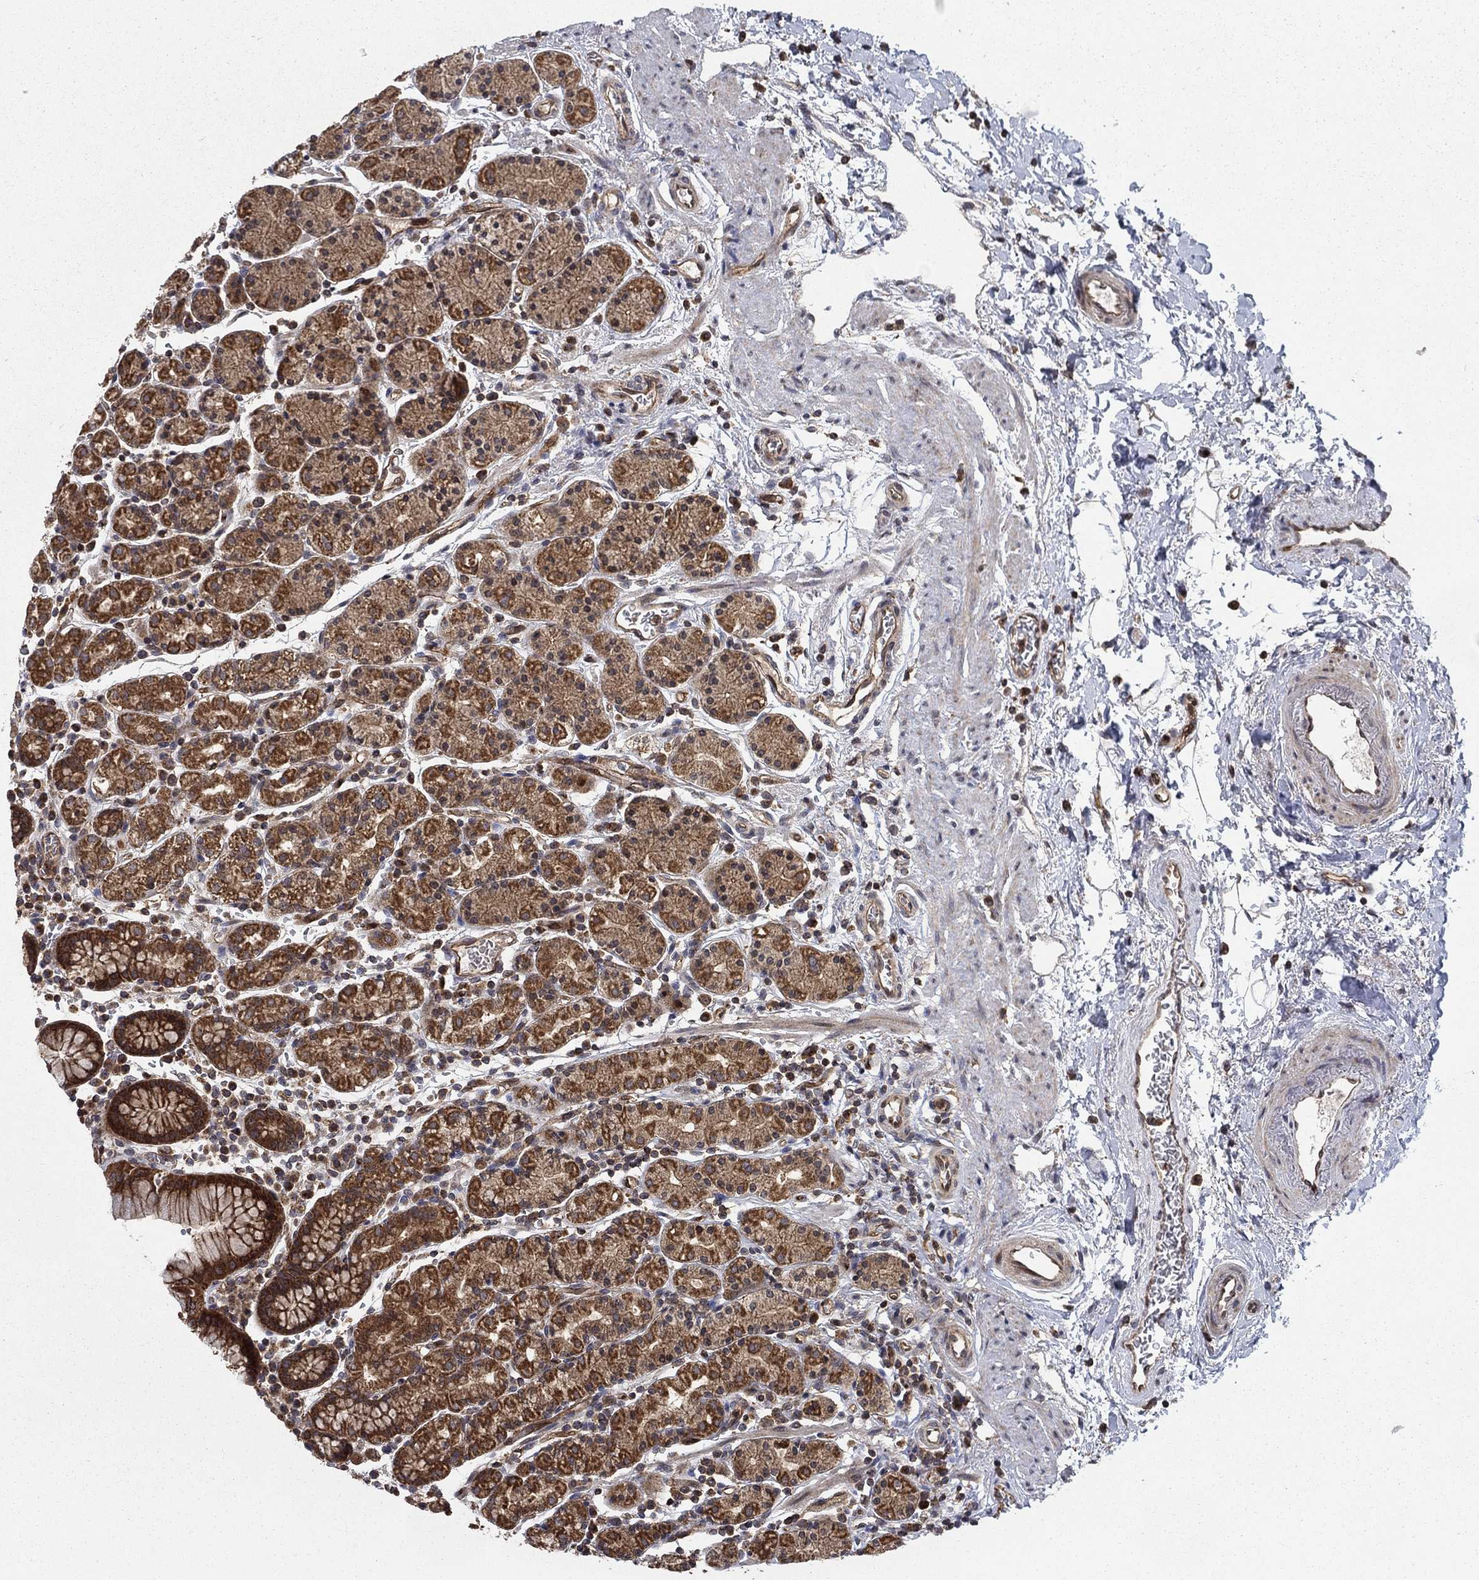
{"staining": {"intensity": "strong", "quantity": ">75%", "location": "cytoplasmic/membranous"}, "tissue": "stomach", "cell_type": "Glandular cells", "image_type": "normal", "snomed": [{"axis": "morphology", "description": "Normal tissue, NOS"}, {"axis": "topography", "description": "Stomach, upper"}, {"axis": "topography", "description": "Stomach"}], "caption": "Protein analysis of benign stomach shows strong cytoplasmic/membranous staining in approximately >75% of glandular cells.", "gene": "IFI35", "patient": {"sex": "male", "age": 62}}